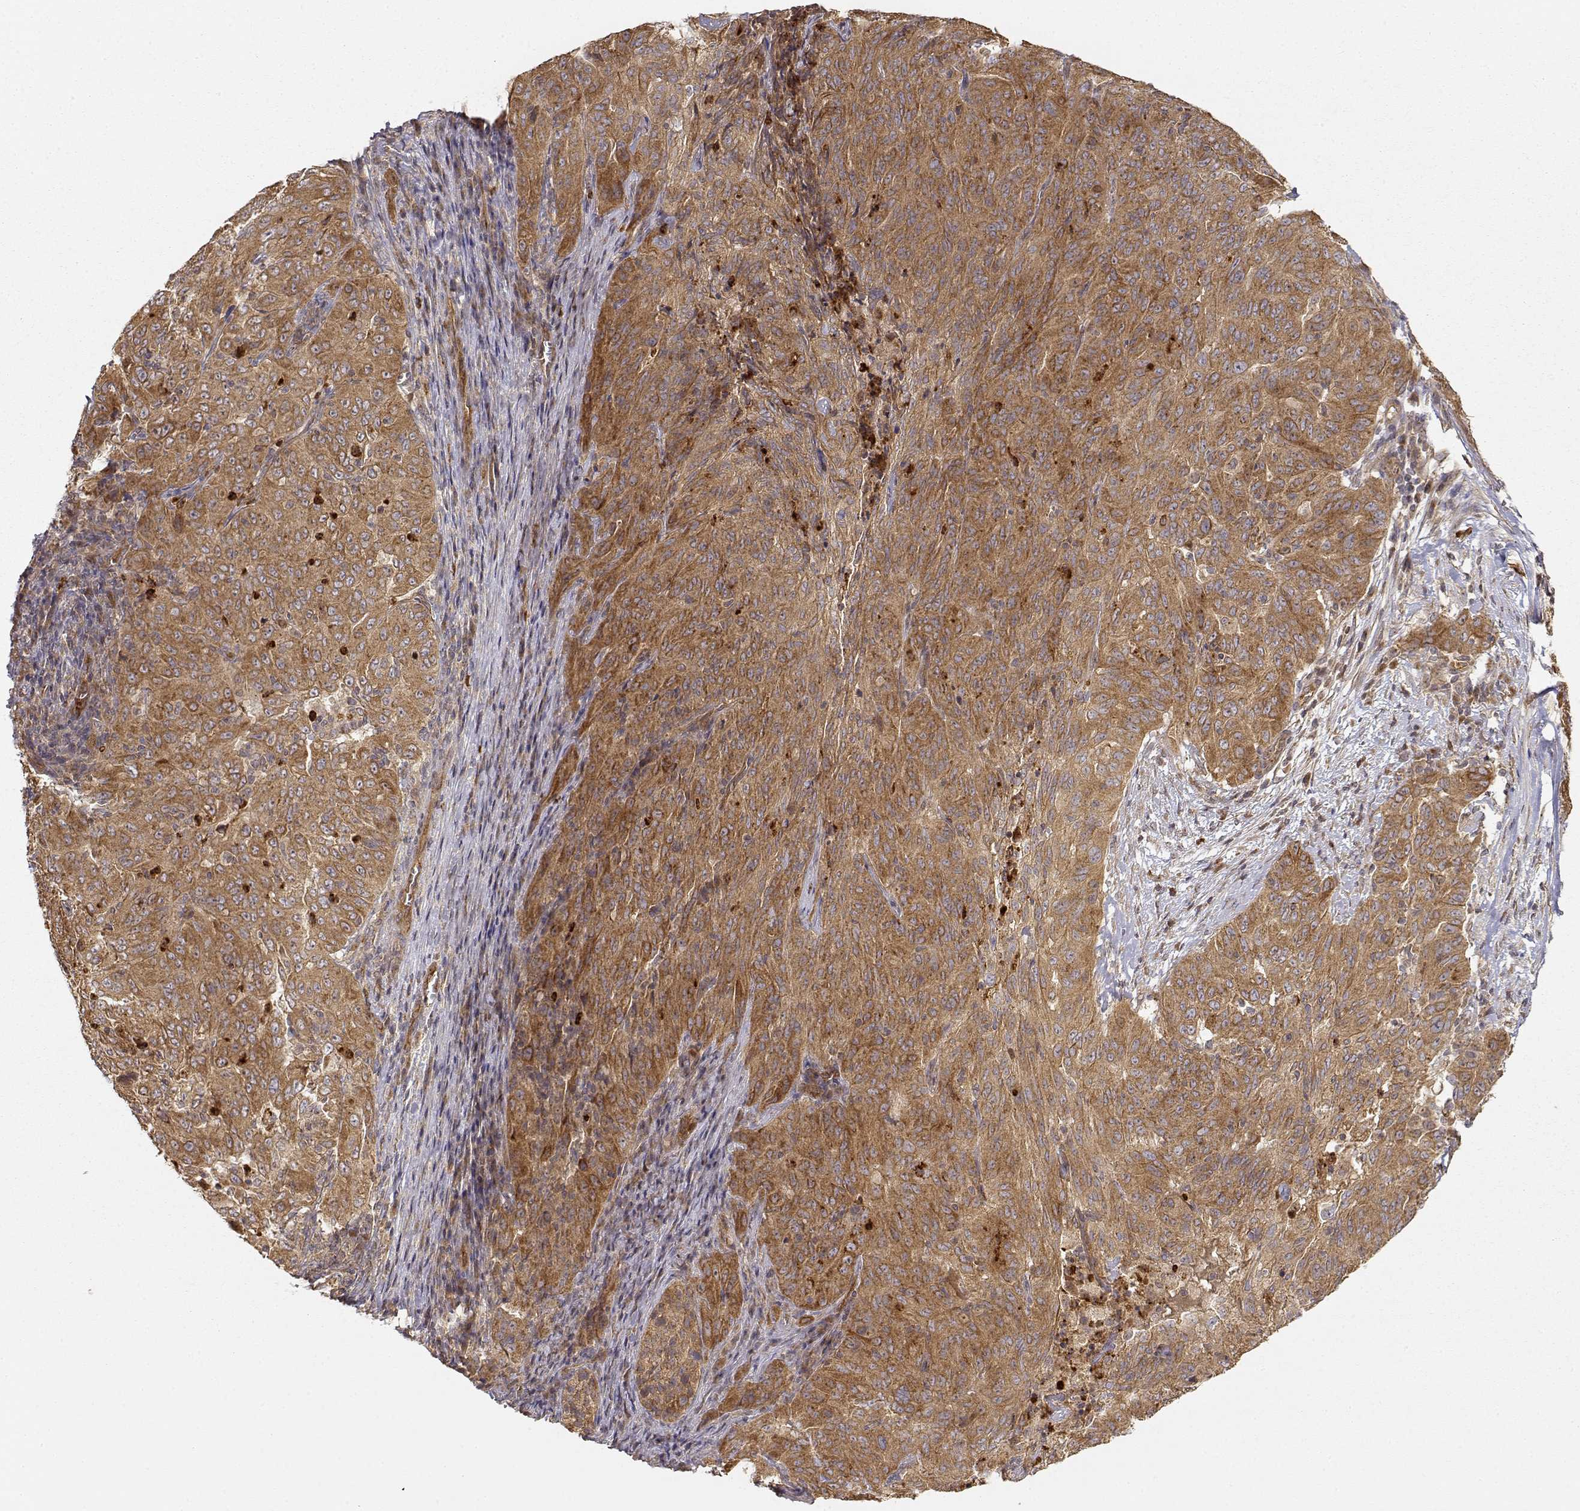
{"staining": {"intensity": "moderate", "quantity": ">75%", "location": "cytoplasmic/membranous"}, "tissue": "pancreatic cancer", "cell_type": "Tumor cells", "image_type": "cancer", "snomed": [{"axis": "morphology", "description": "Adenocarcinoma, NOS"}, {"axis": "topography", "description": "Pancreas"}], "caption": "Immunohistochemistry of human pancreatic cancer (adenocarcinoma) displays medium levels of moderate cytoplasmic/membranous staining in approximately >75% of tumor cells.", "gene": "CDK5RAP2", "patient": {"sex": "male", "age": 63}}